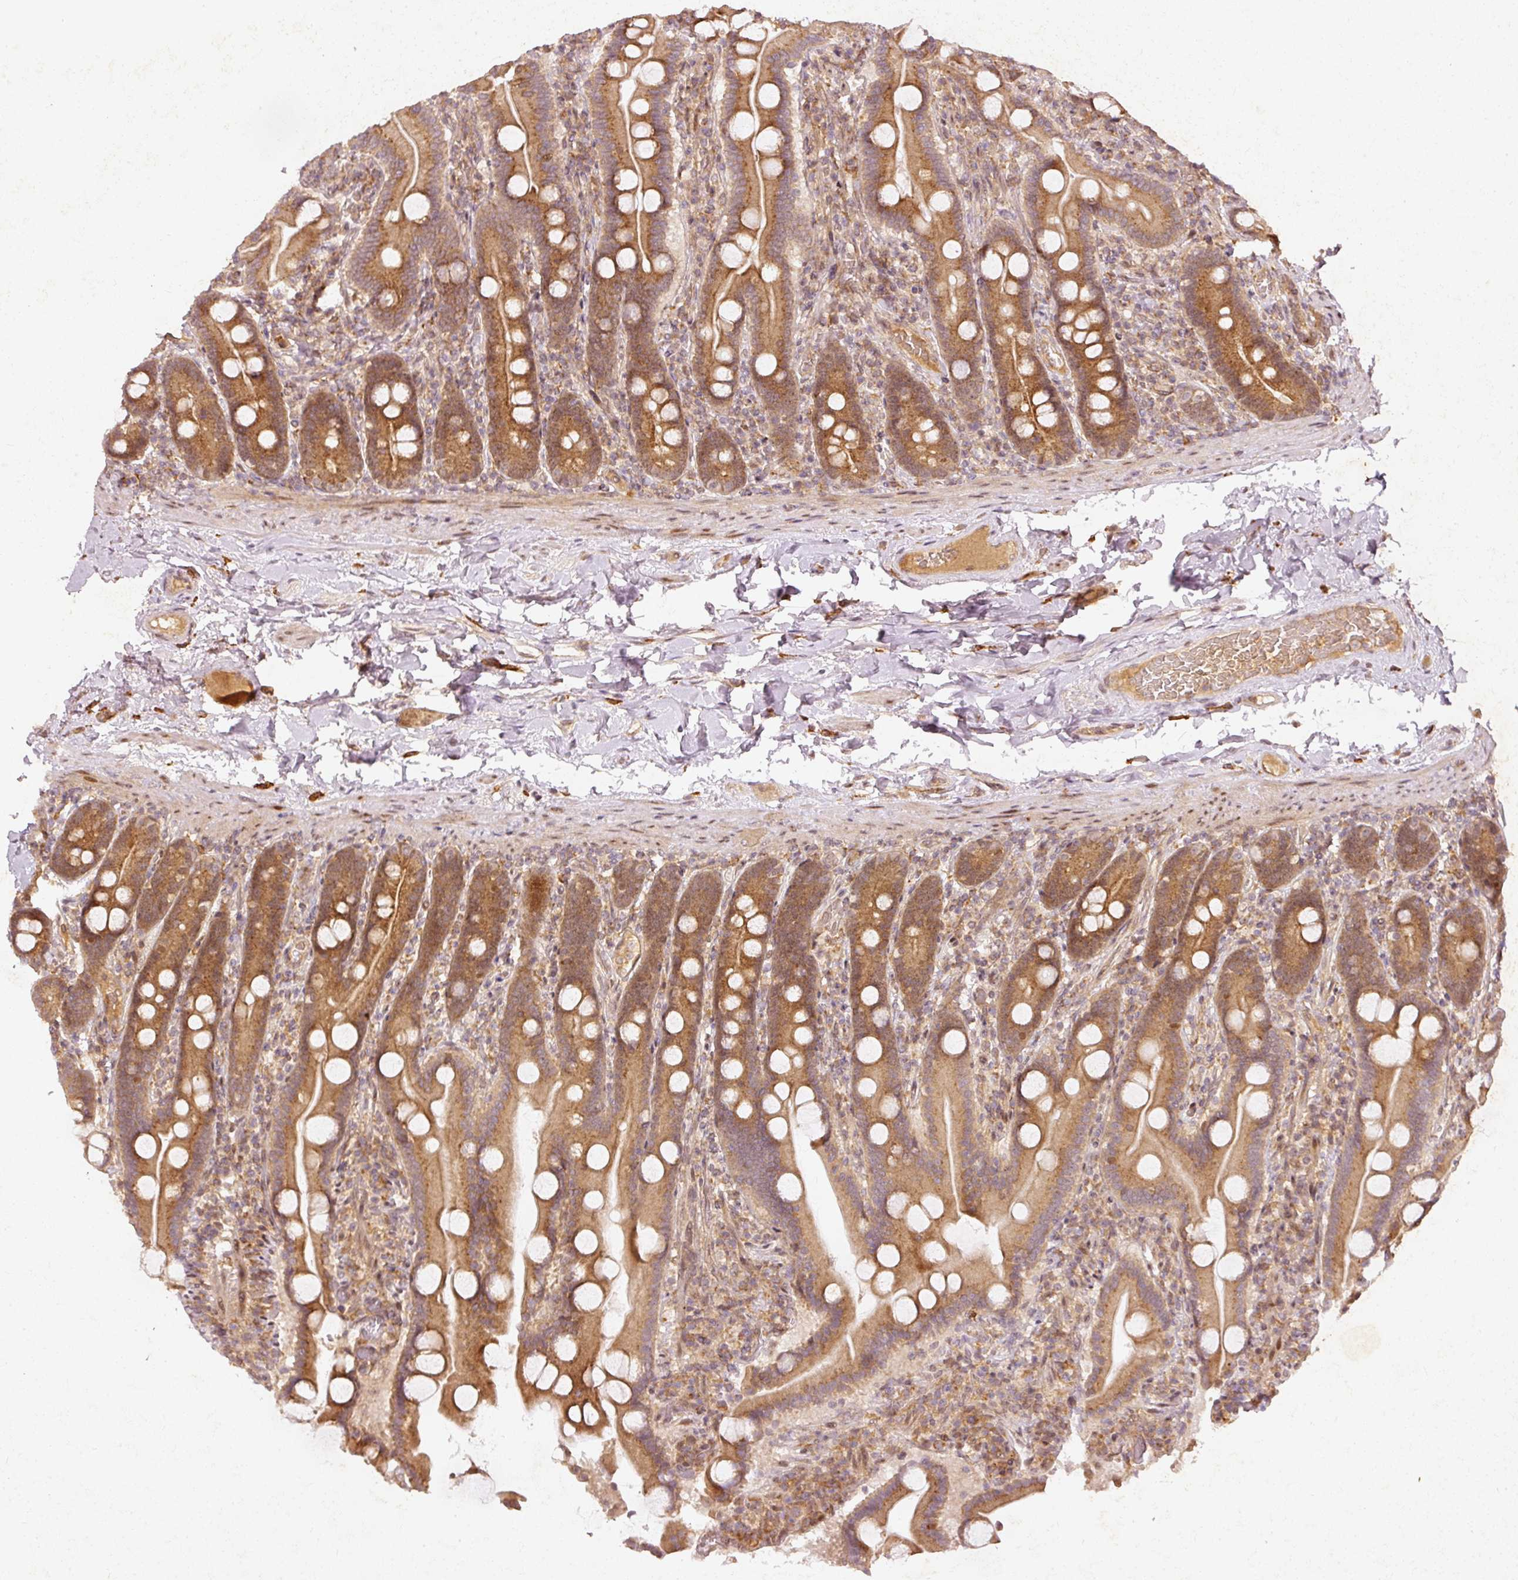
{"staining": {"intensity": "moderate", "quantity": ">75%", "location": "cytoplasmic/membranous"}, "tissue": "duodenum", "cell_type": "Glandular cells", "image_type": "normal", "snomed": [{"axis": "morphology", "description": "Normal tissue, NOS"}, {"axis": "topography", "description": "Duodenum"}], "caption": "Immunohistochemical staining of benign duodenum shows medium levels of moderate cytoplasmic/membranous staining in approximately >75% of glandular cells.", "gene": "ZNF580", "patient": {"sex": "male", "age": 55}}